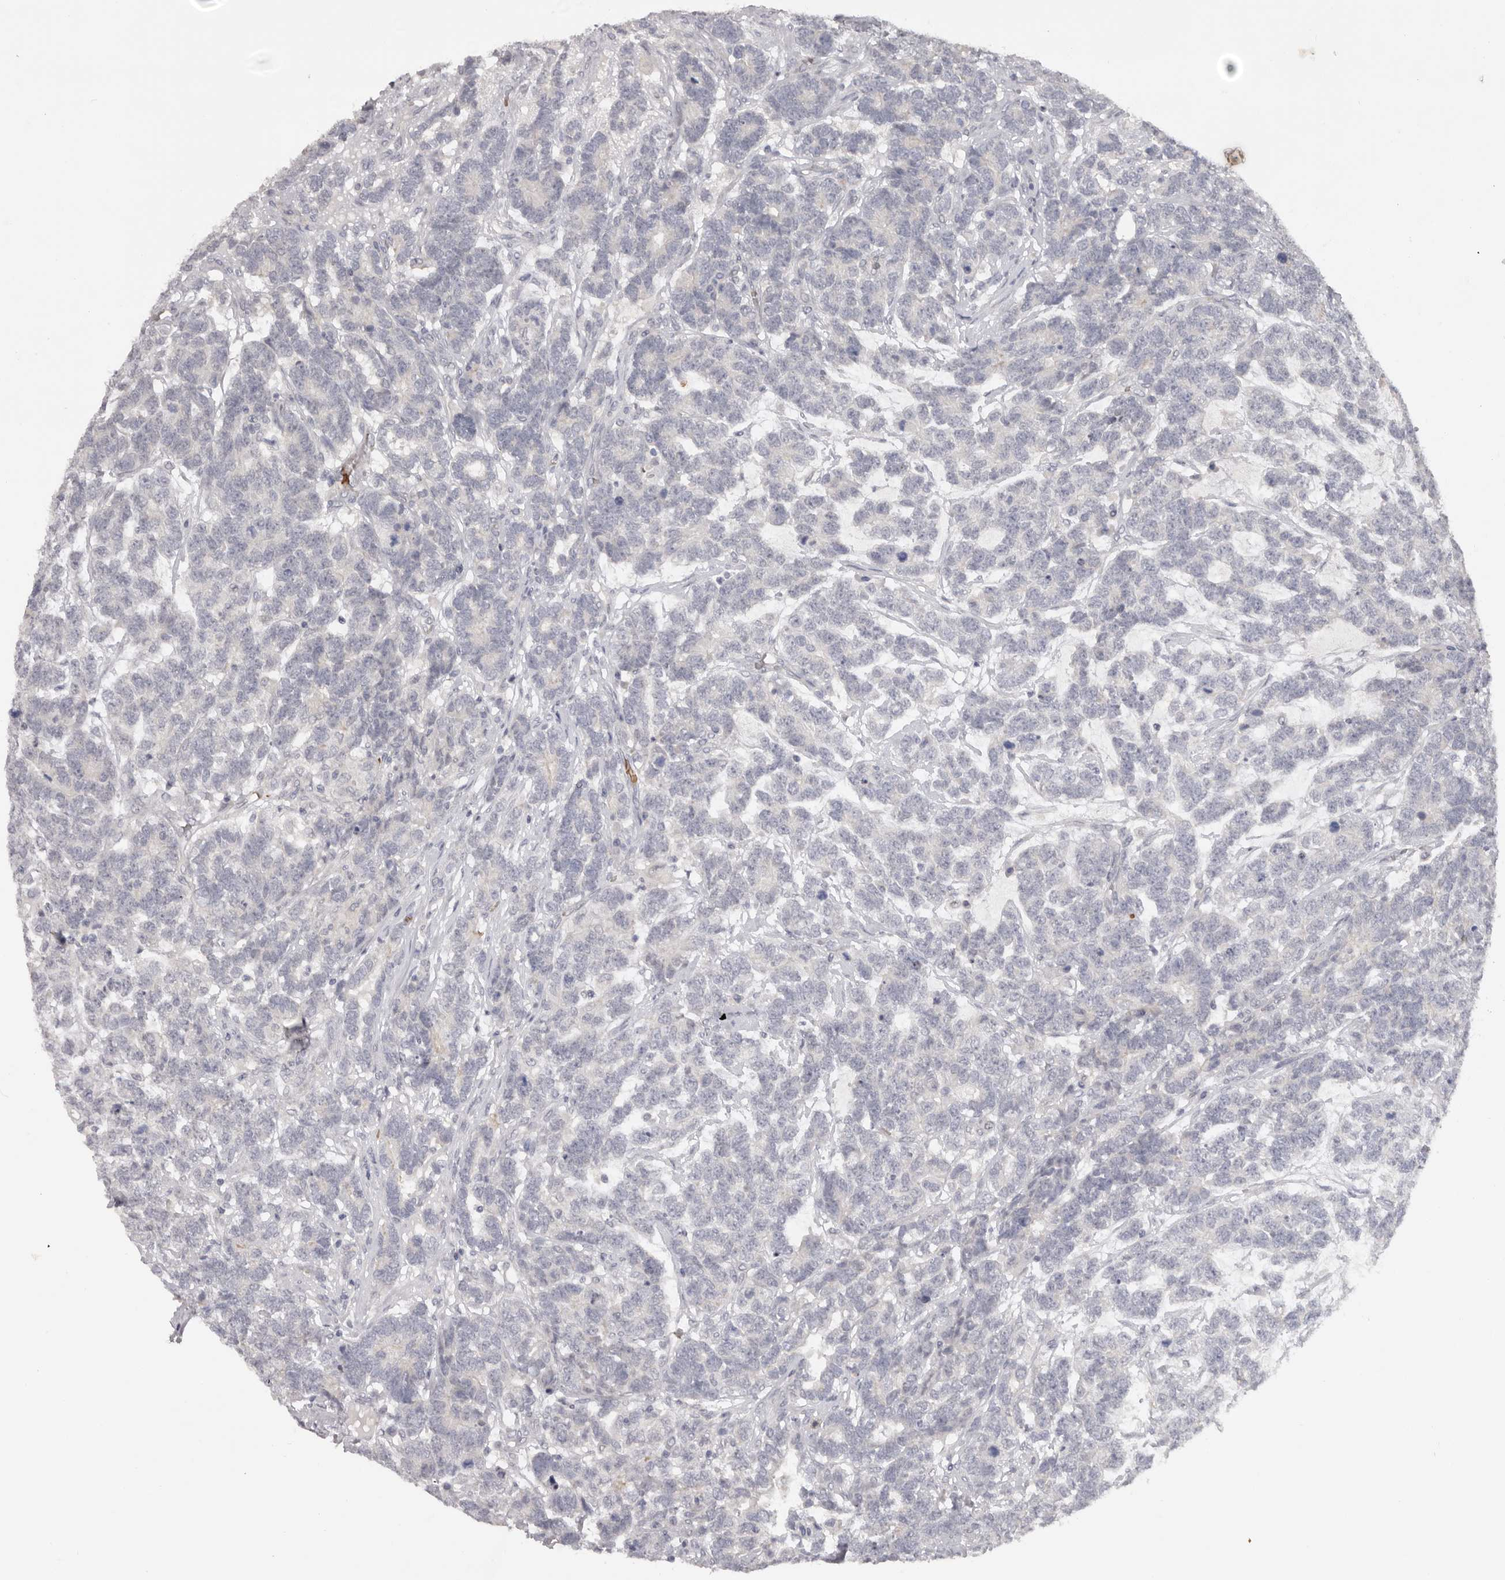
{"staining": {"intensity": "negative", "quantity": "none", "location": "none"}, "tissue": "testis cancer", "cell_type": "Tumor cells", "image_type": "cancer", "snomed": [{"axis": "morphology", "description": "Carcinoma, Embryonal, NOS"}, {"axis": "topography", "description": "Testis"}], "caption": "Immunohistochemical staining of testis embryonal carcinoma displays no significant staining in tumor cells.", "gene": "TNR", "patient": {"sex": "male", "age": 26}}